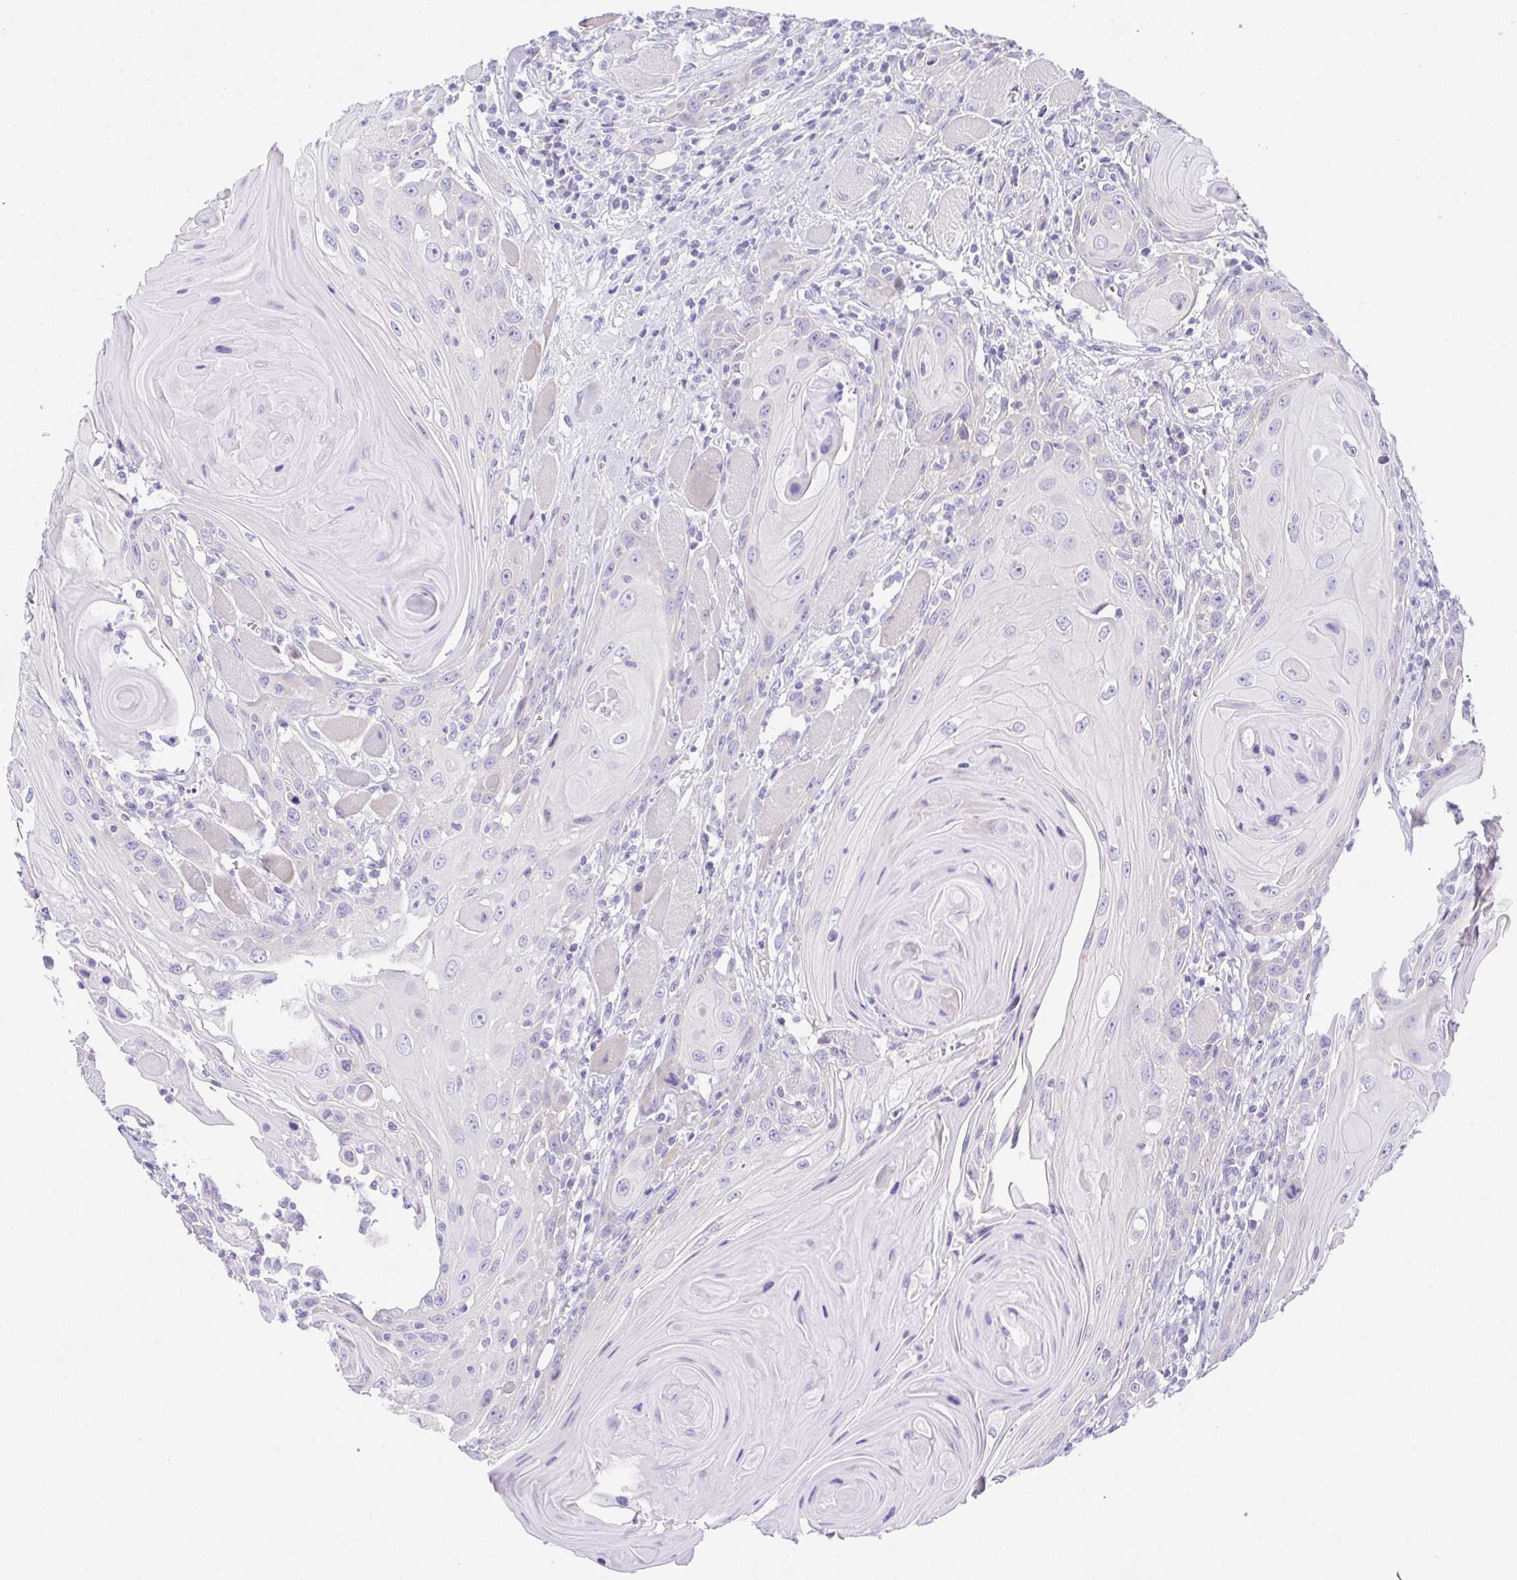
{"staining": {"intensity": "negative", "quantity": "none", "location": "none"}, "tissue": "head and neck cancer", "cell_type": "Tumor cells", "image_type": "cancer", "snomed": [{"axis": "morphology", "description": "Squamous cell carcinoma, NOS"}, {"axis": "topography", "description": "Head-Neck"}], "caption": "There is no significant expression in tumor cells of head and neck cancer (squamous cell carcinoma). Nuclei are stained in blue.", "gene": "LUZP4", "patient": {"sex": "female", "age": 80}}